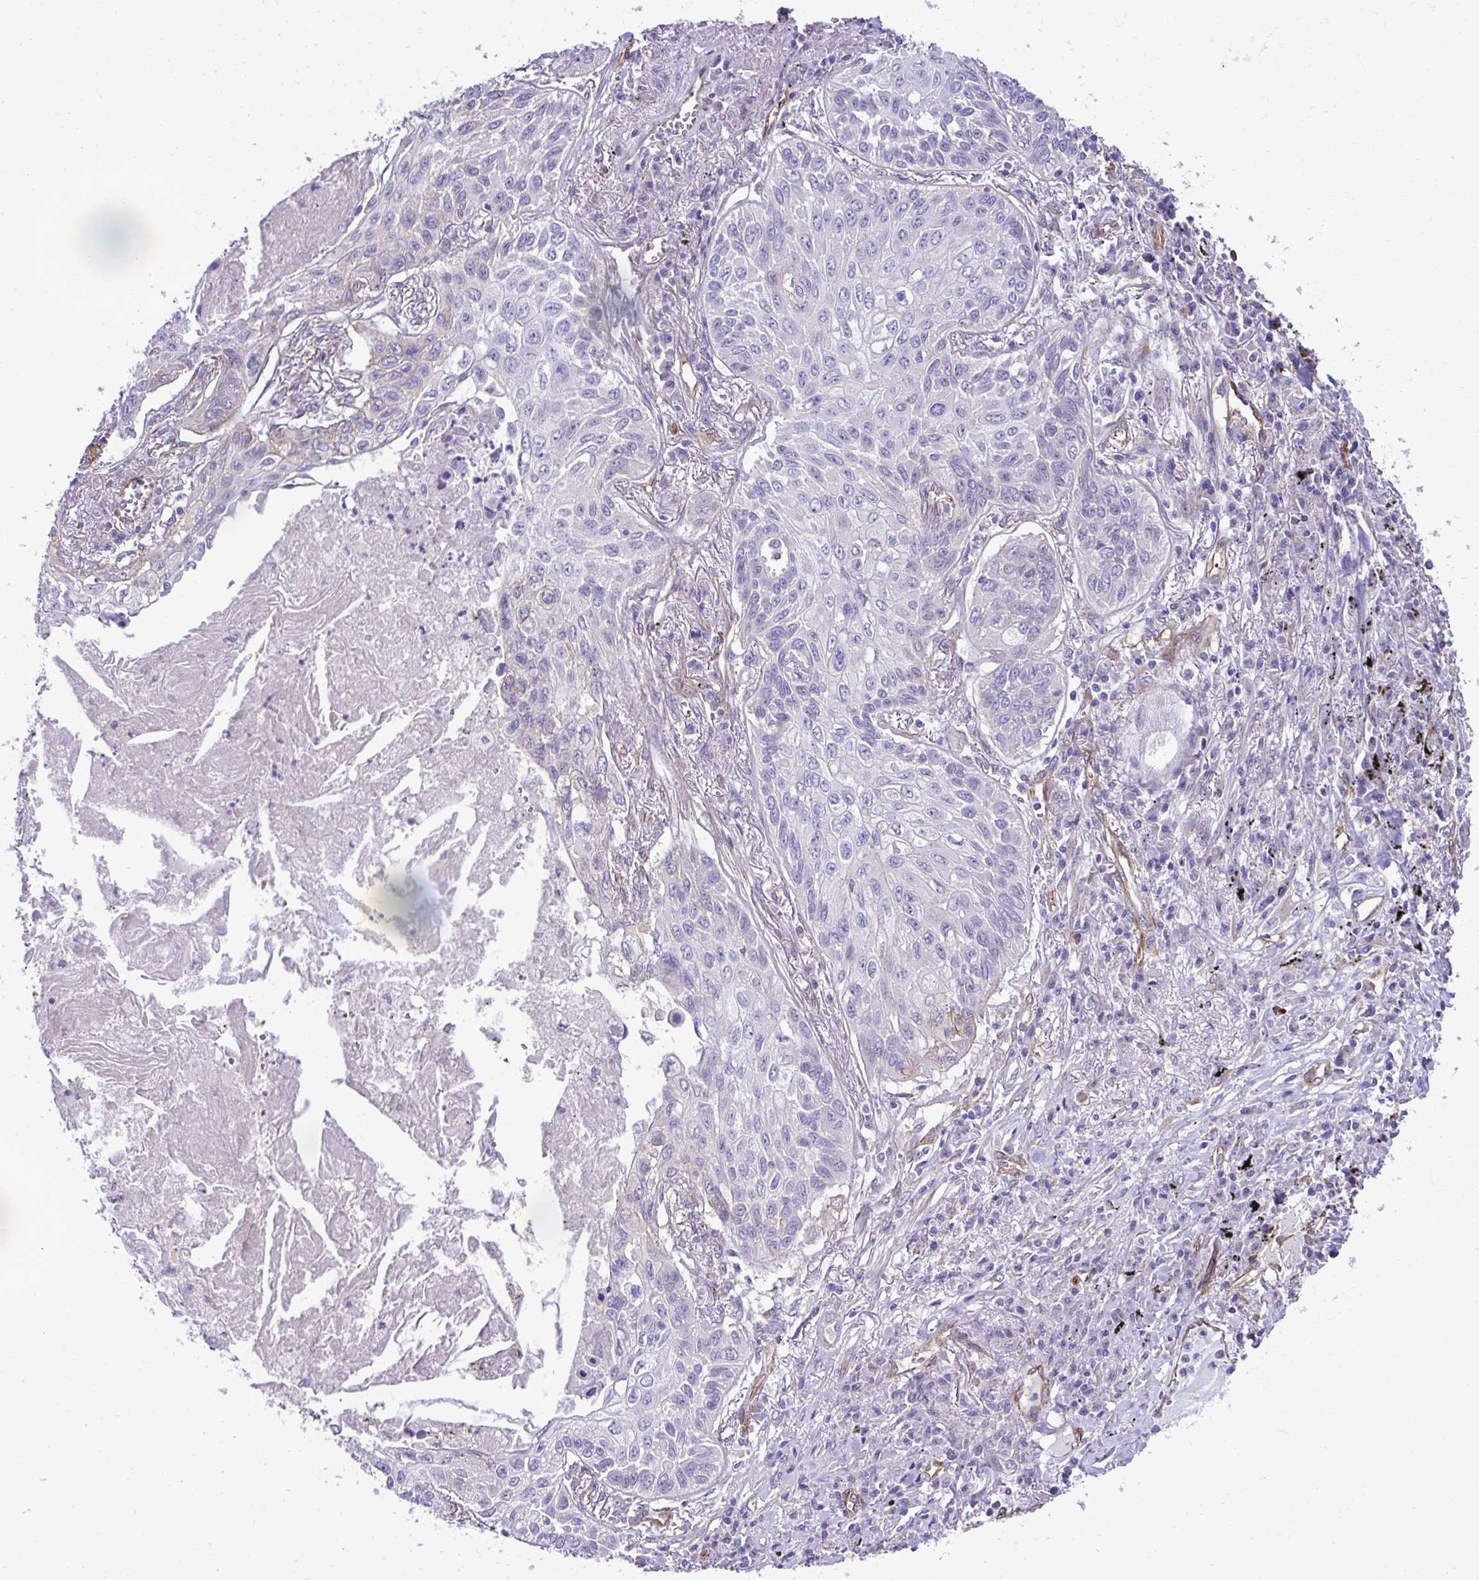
{"staining": {"intensity": "negative", "quantity": "none", "location": "none"}, "tissue": "lung cancer", "cell_type": "Tumor cells", "image_type": "cancer", "snomed": [{"axis": "morphology", "description": "Squamous cell carcinoma, NOS"}, {"axis": "topography", "description": "Lung"}], "caption": "The histopathology image shows no significant positivity in tumor cells of lung cancer (squamous cell carcinoma).", "gene": "TRIM52", "patient": {"sex": "male", "age": 75}}